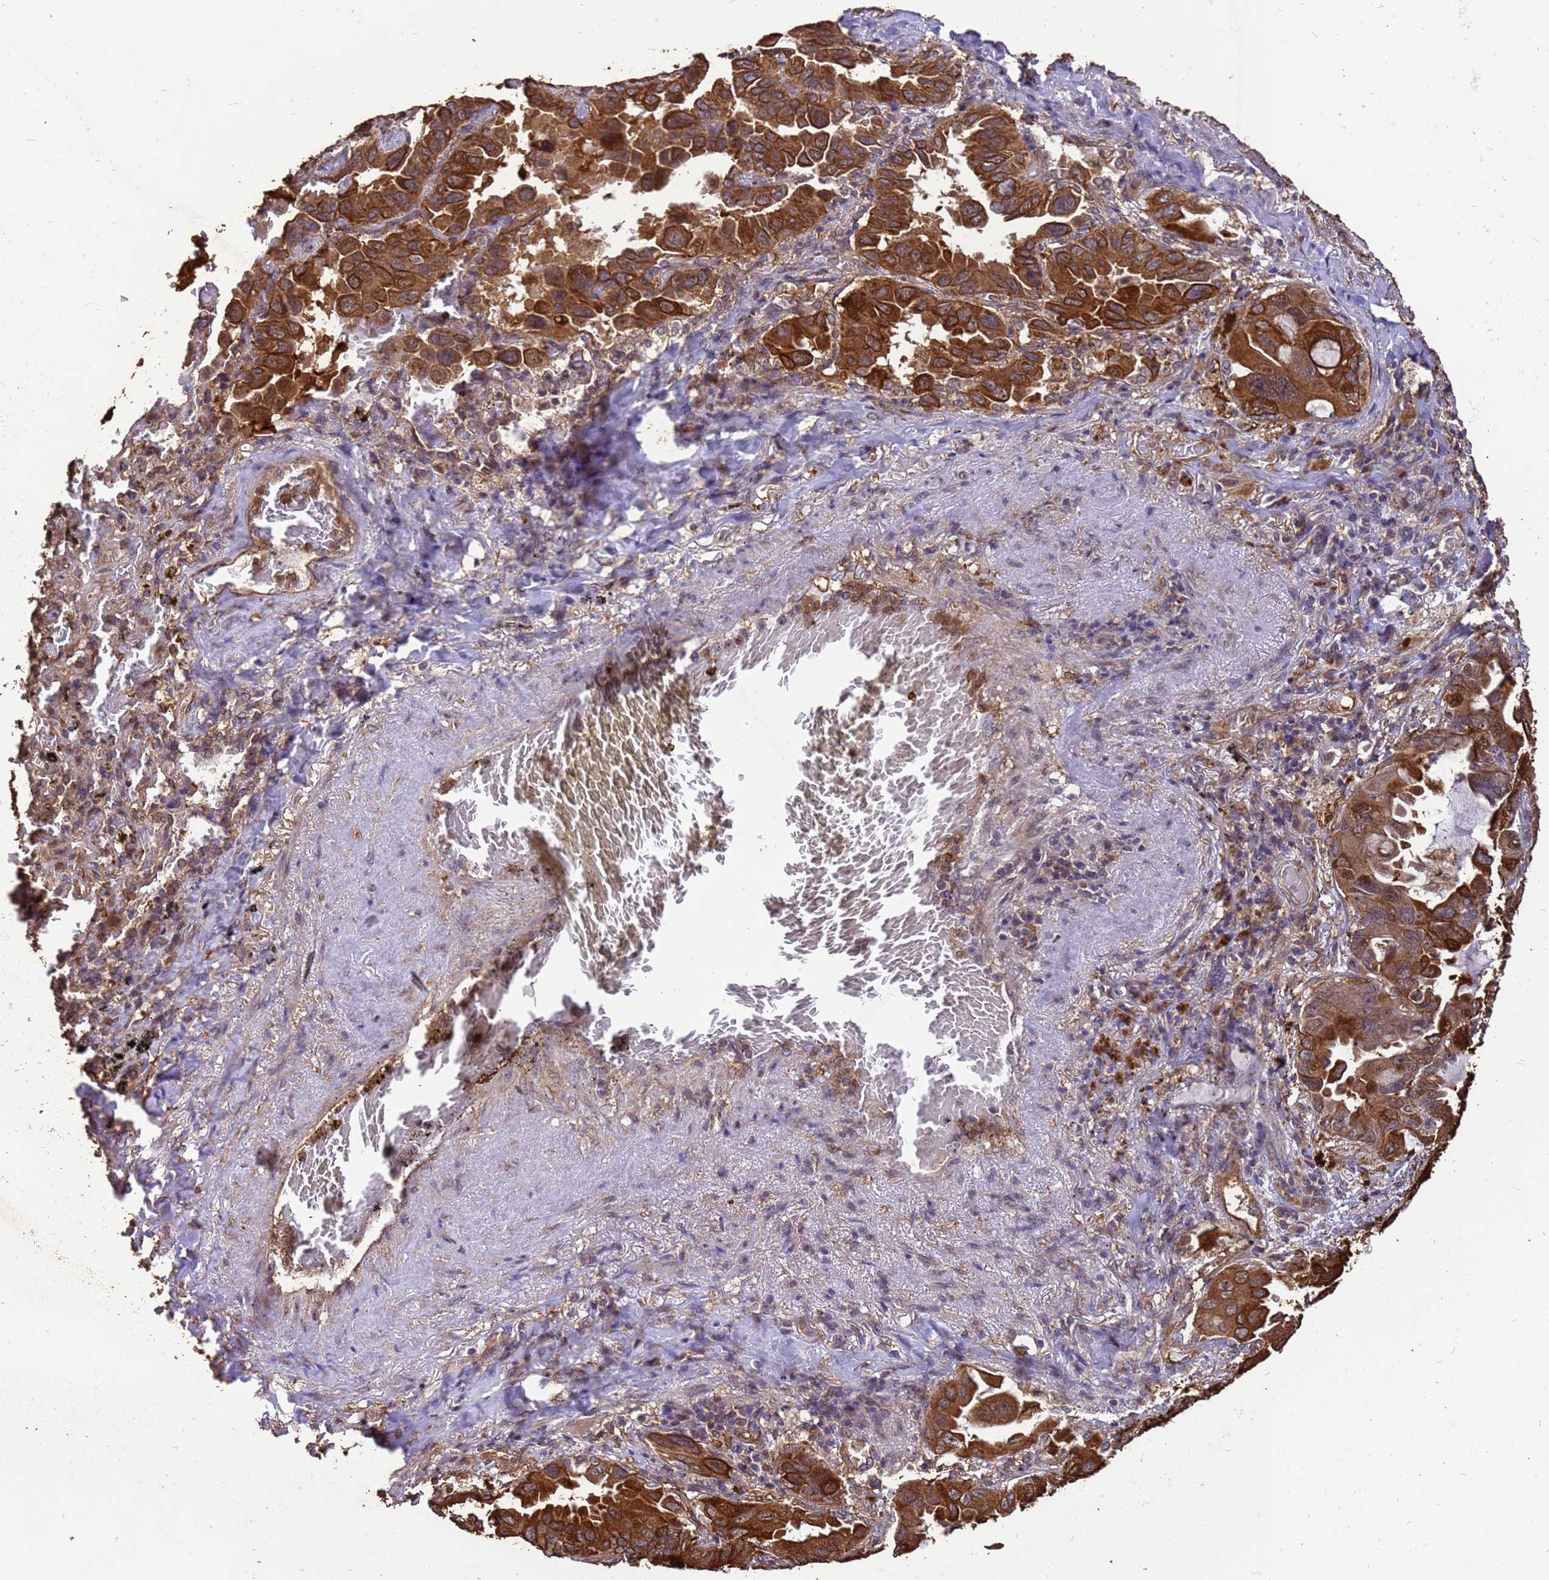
{"staining": {"intensity": "strong", "quantity": ">75%", "location": "cytoplasmic/membranous"}, "tissue": "lung cancer", "cell_type": "Tumor cells", "image_type": "cancer", "snomed": [{"axis": "morphology", "description": "Adenocarcinoma, NOS"}, {"axis": "topography", "description": "Lung"}], "caption": "The histopathology image reveals a brown stain indicating the presence of a protein in the cytoplasmic/membranous of tumor cells in lung cancer.", "gene": "ZNF618", "patient": {"sex": "male", "age": 64}}